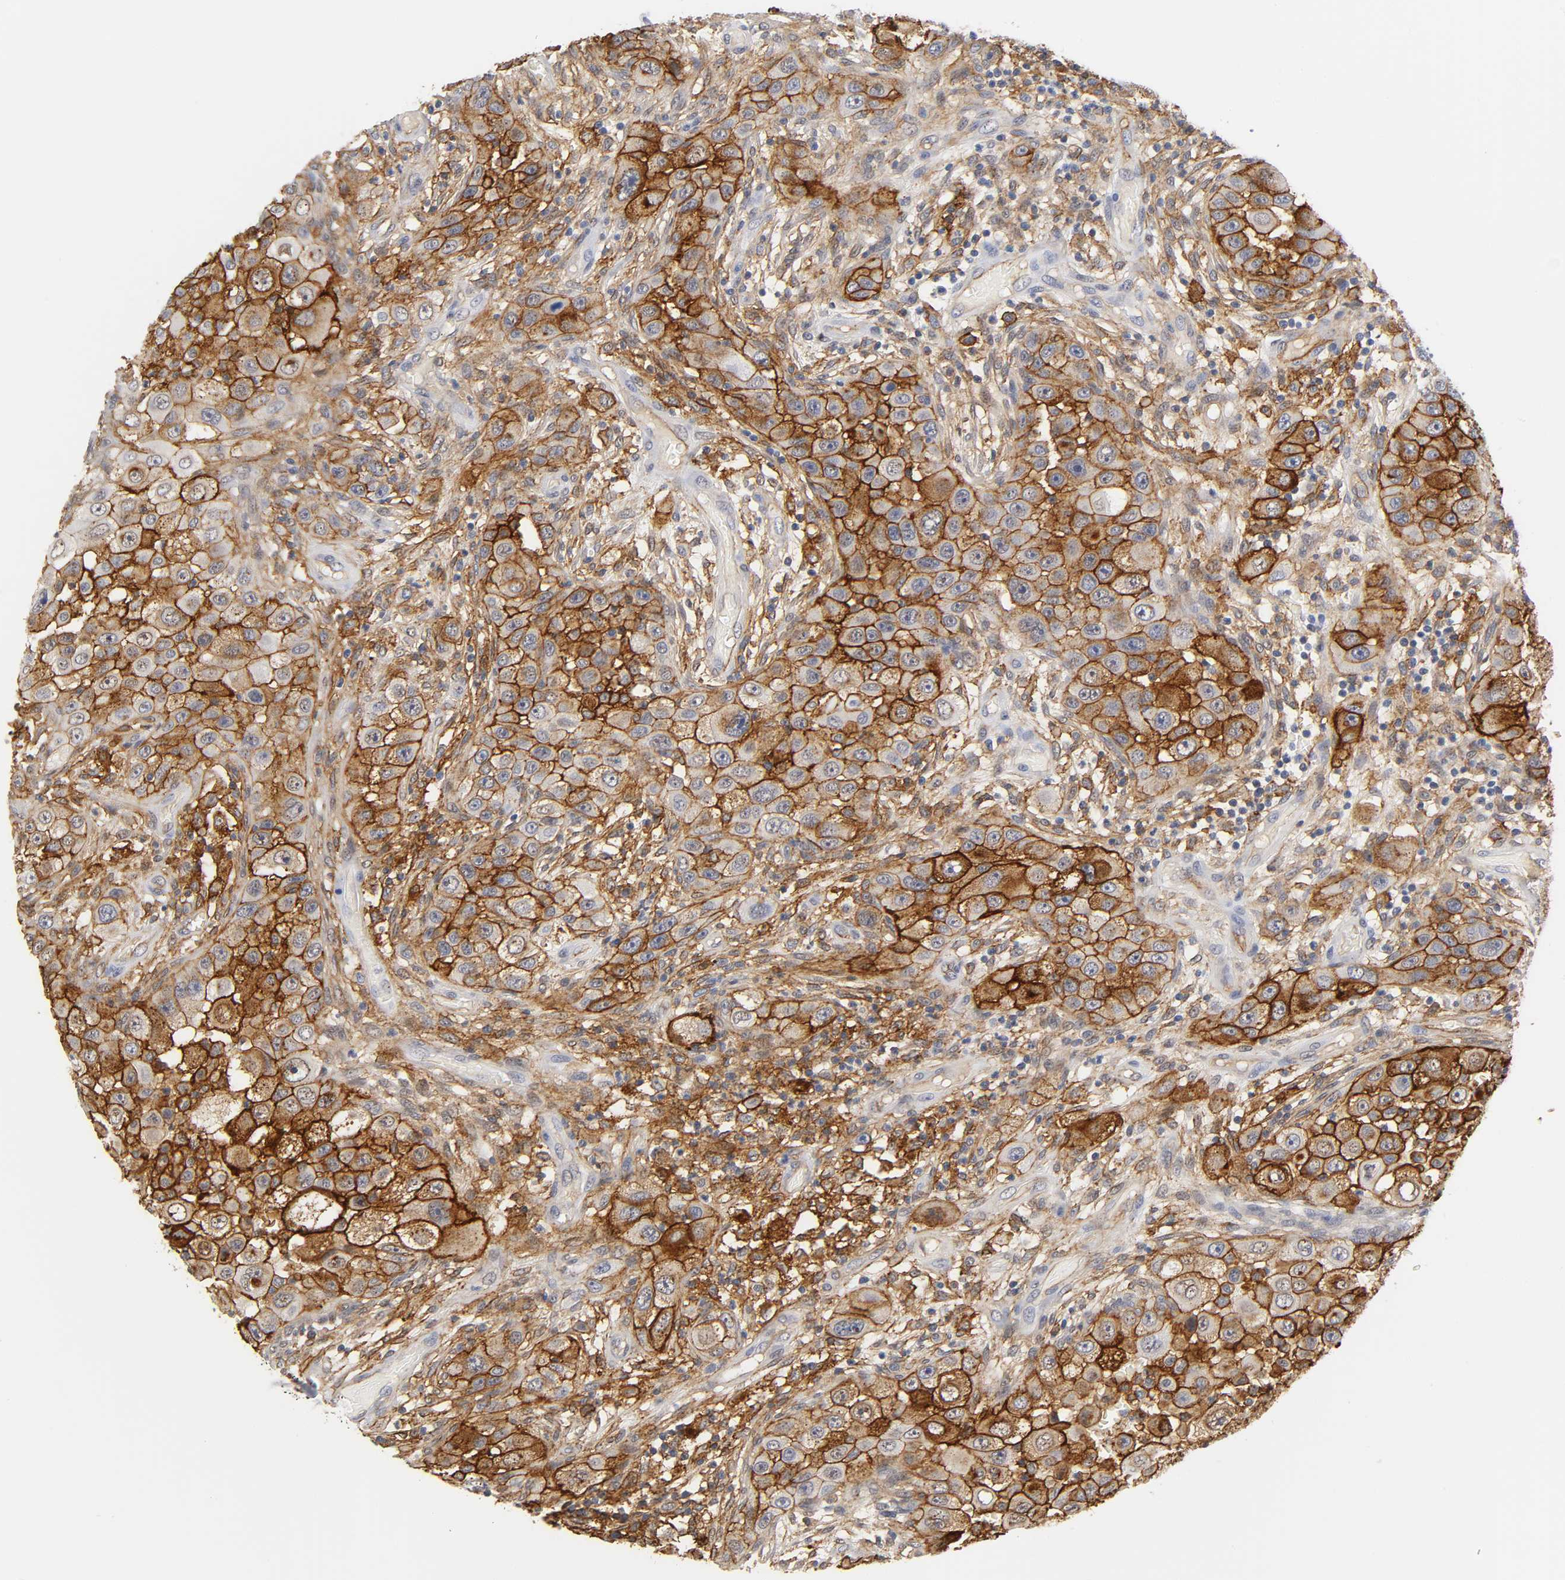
{"staining": {"intensity": "strong", "quantity": ">75%", "location": "cytoplasmic/membranous"}, "tissue": "head and neck cancer", "cell_type": "Tumor cells", "image_type": "cancer", "snomed": [{"axis": "morphology", "description": "Carcinoma, NOS"}, {"axis": "topography", "description": "Head-Neck"}], "caption": "Protein staining of head and neck cancer tissue reveals strong cytoplasmic/membranous positivity in about >75% of tumor cells. Nuclei are stained in blue.", "gene": "ICAM1", "patient": {"sex": "male", "age": 87}}